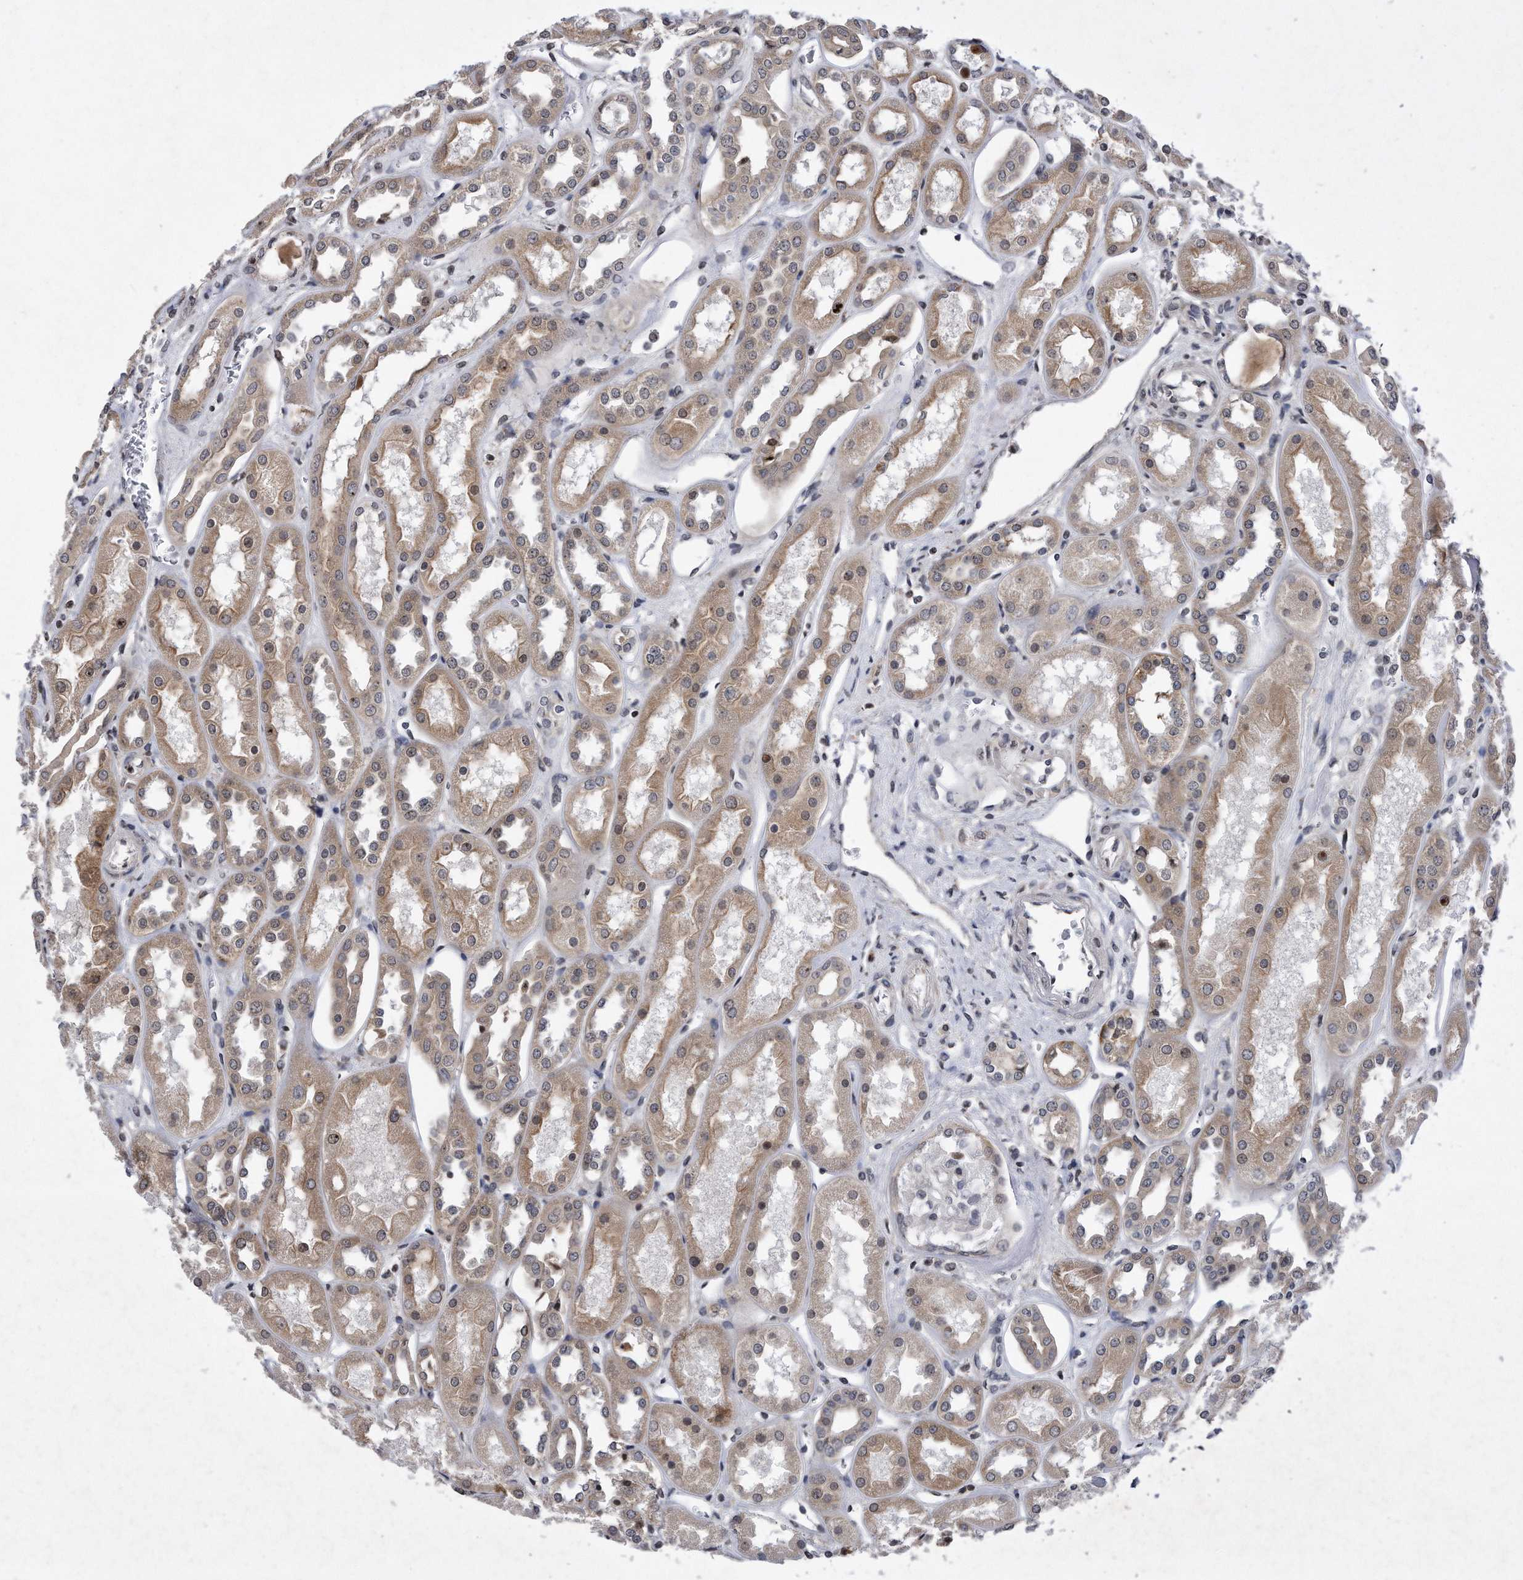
{"staining": {"intensity": "weak", "quantity": "<25%", "location": "cytoplasmic/membranous"}, "tissue": "kidney", "cell_type": "Cells in glomeruli", "image_type": "normal", "snomed": [{"axis": "morphology", "description": "Normal tissue, NOS"}, {"axis": "topography", "description": "Kidney"}], "caption": "IHC of normal kidney displays no expression in cells in glomeruli. (Brightfield microscopy of DAB (3,3'-diaminobenzidine) immunohistochemistry at high magnification).", "gene": "DAB1", "patient": {"sex": "male", "age": 70}}